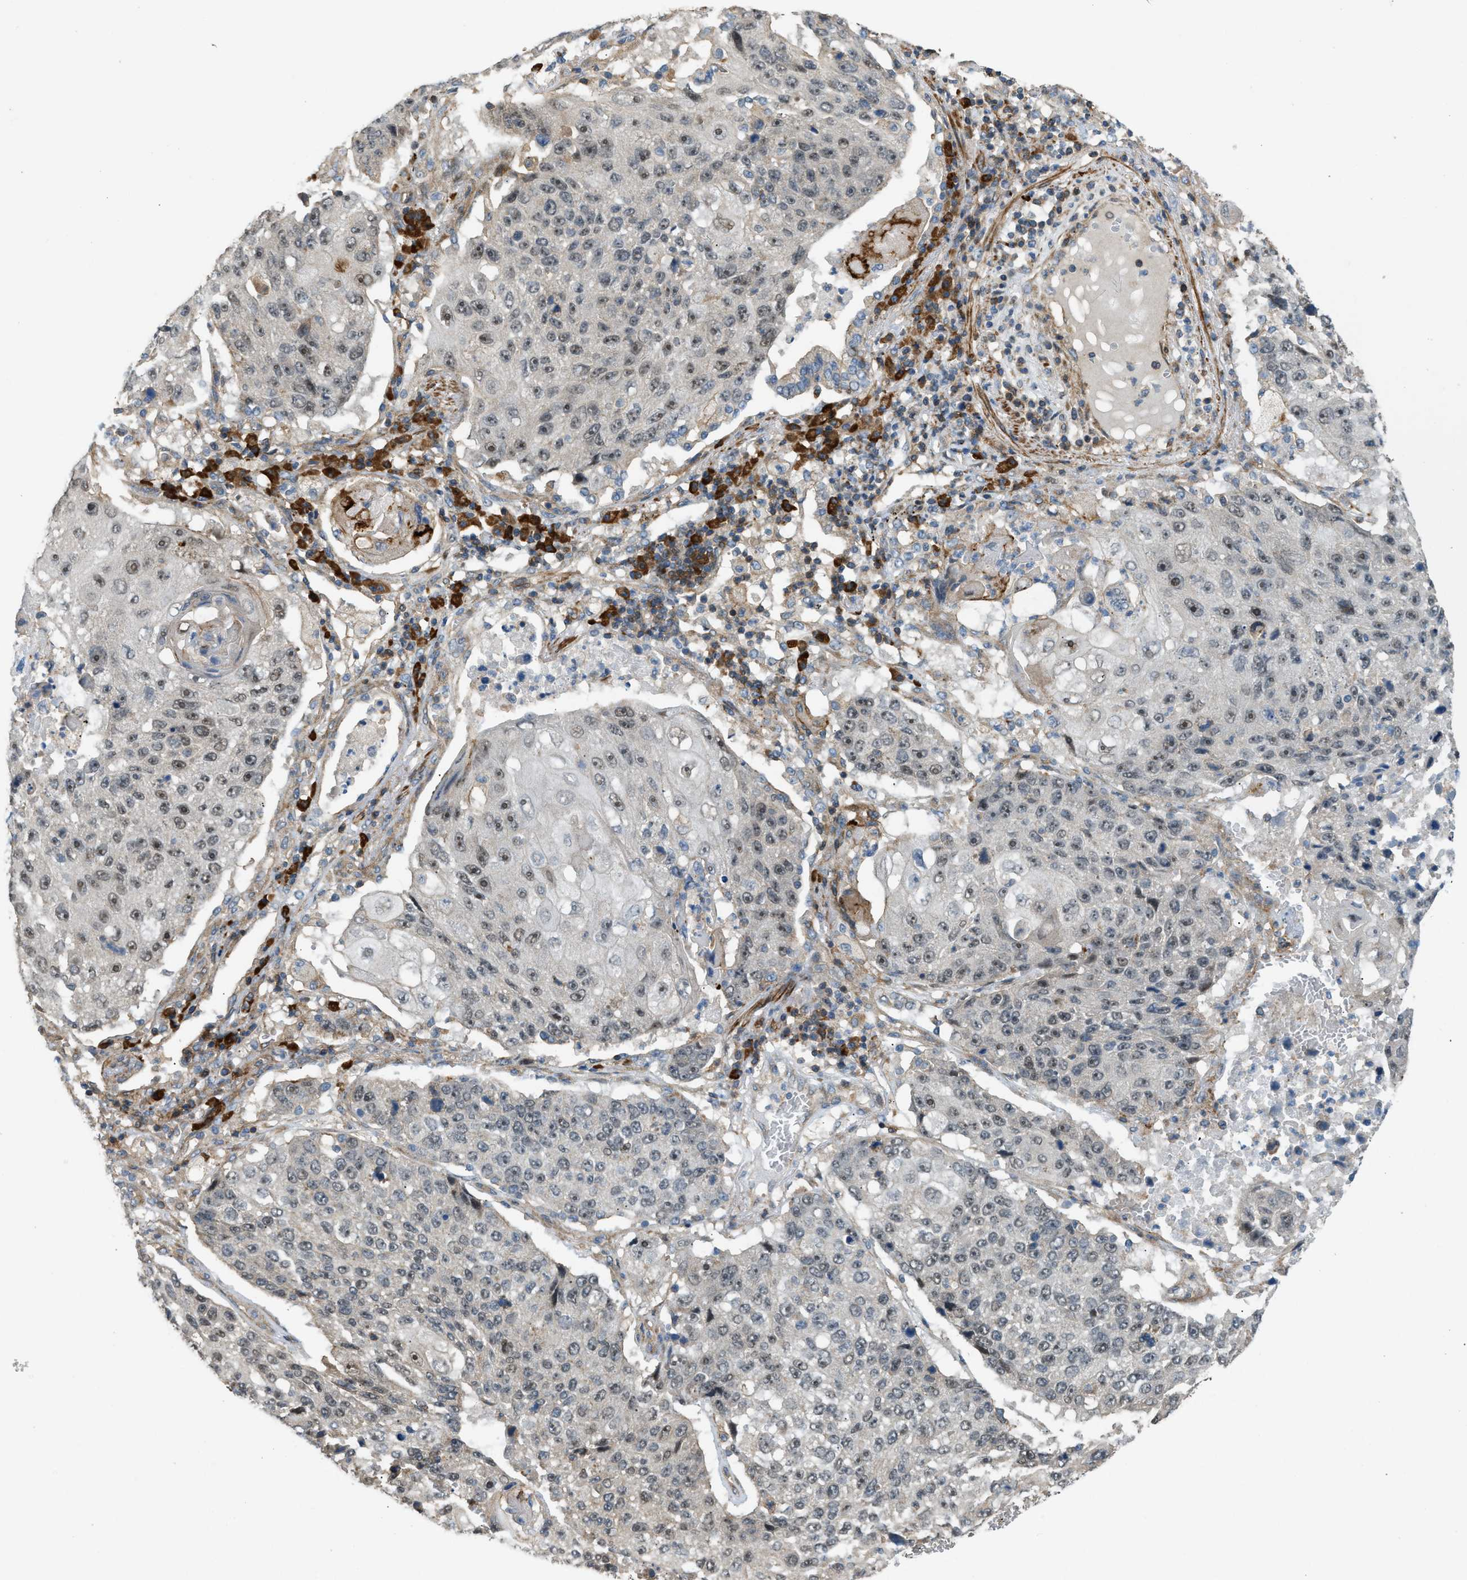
{"staining": {"intensity": "moderate", "quantity": "<25%", "location": "nuclear"}, "tissue": "lung cancer", "cell_type": "Tumor cells", "image_type": "cancer", "snomed": [{"axis": "morphology", "description": "Squamous cell carcinoma, NOS"}, {"axis": "topography", "description": "Lung"}], "caption": "Immunohistochemistry (IHC) of squamous cell carcinoma (lung) shows low levels of moderate nuclear expression in approximately <25% of tumor cells.", "gene": "BTN3A2", "patient": {"sex": "male", "age": 61}}